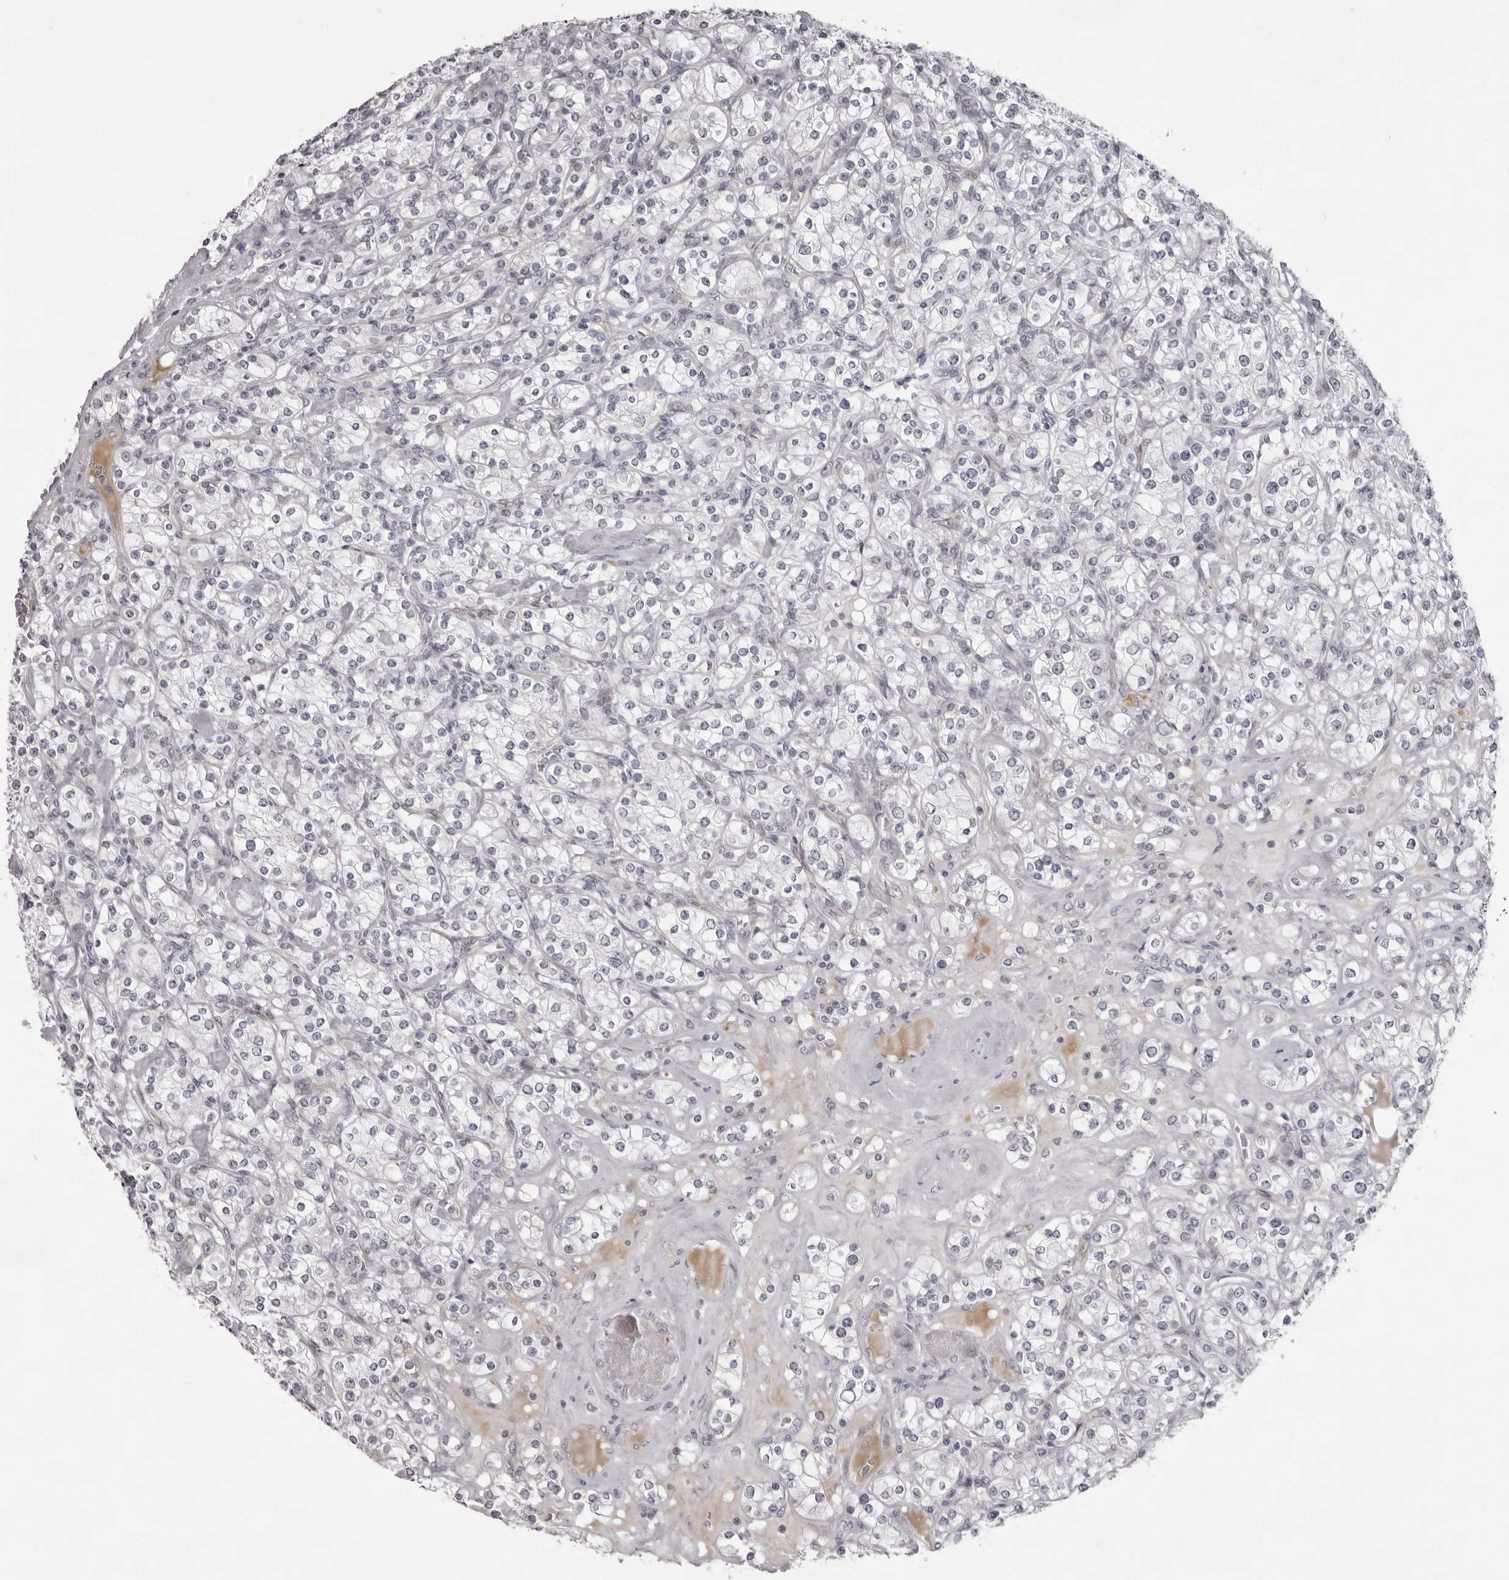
{"staining": {"intensity": "negative", "quantity": "none", "location": "none"}, "tissue": "renal cancer", "cell_type": "Tumor cells", "image_type": "cancer", "snomed": [{"axis": "morphology", "description": "Adenocarcinoma, NOS"}, {"axis": "topography", "description": "Kidney"}], "caption": "IHC of renal adenocarcinoma exhibits no positivity in tumor cells.", "gene": "NUDT18", "patient": {"sex": "male", "age": 77}}